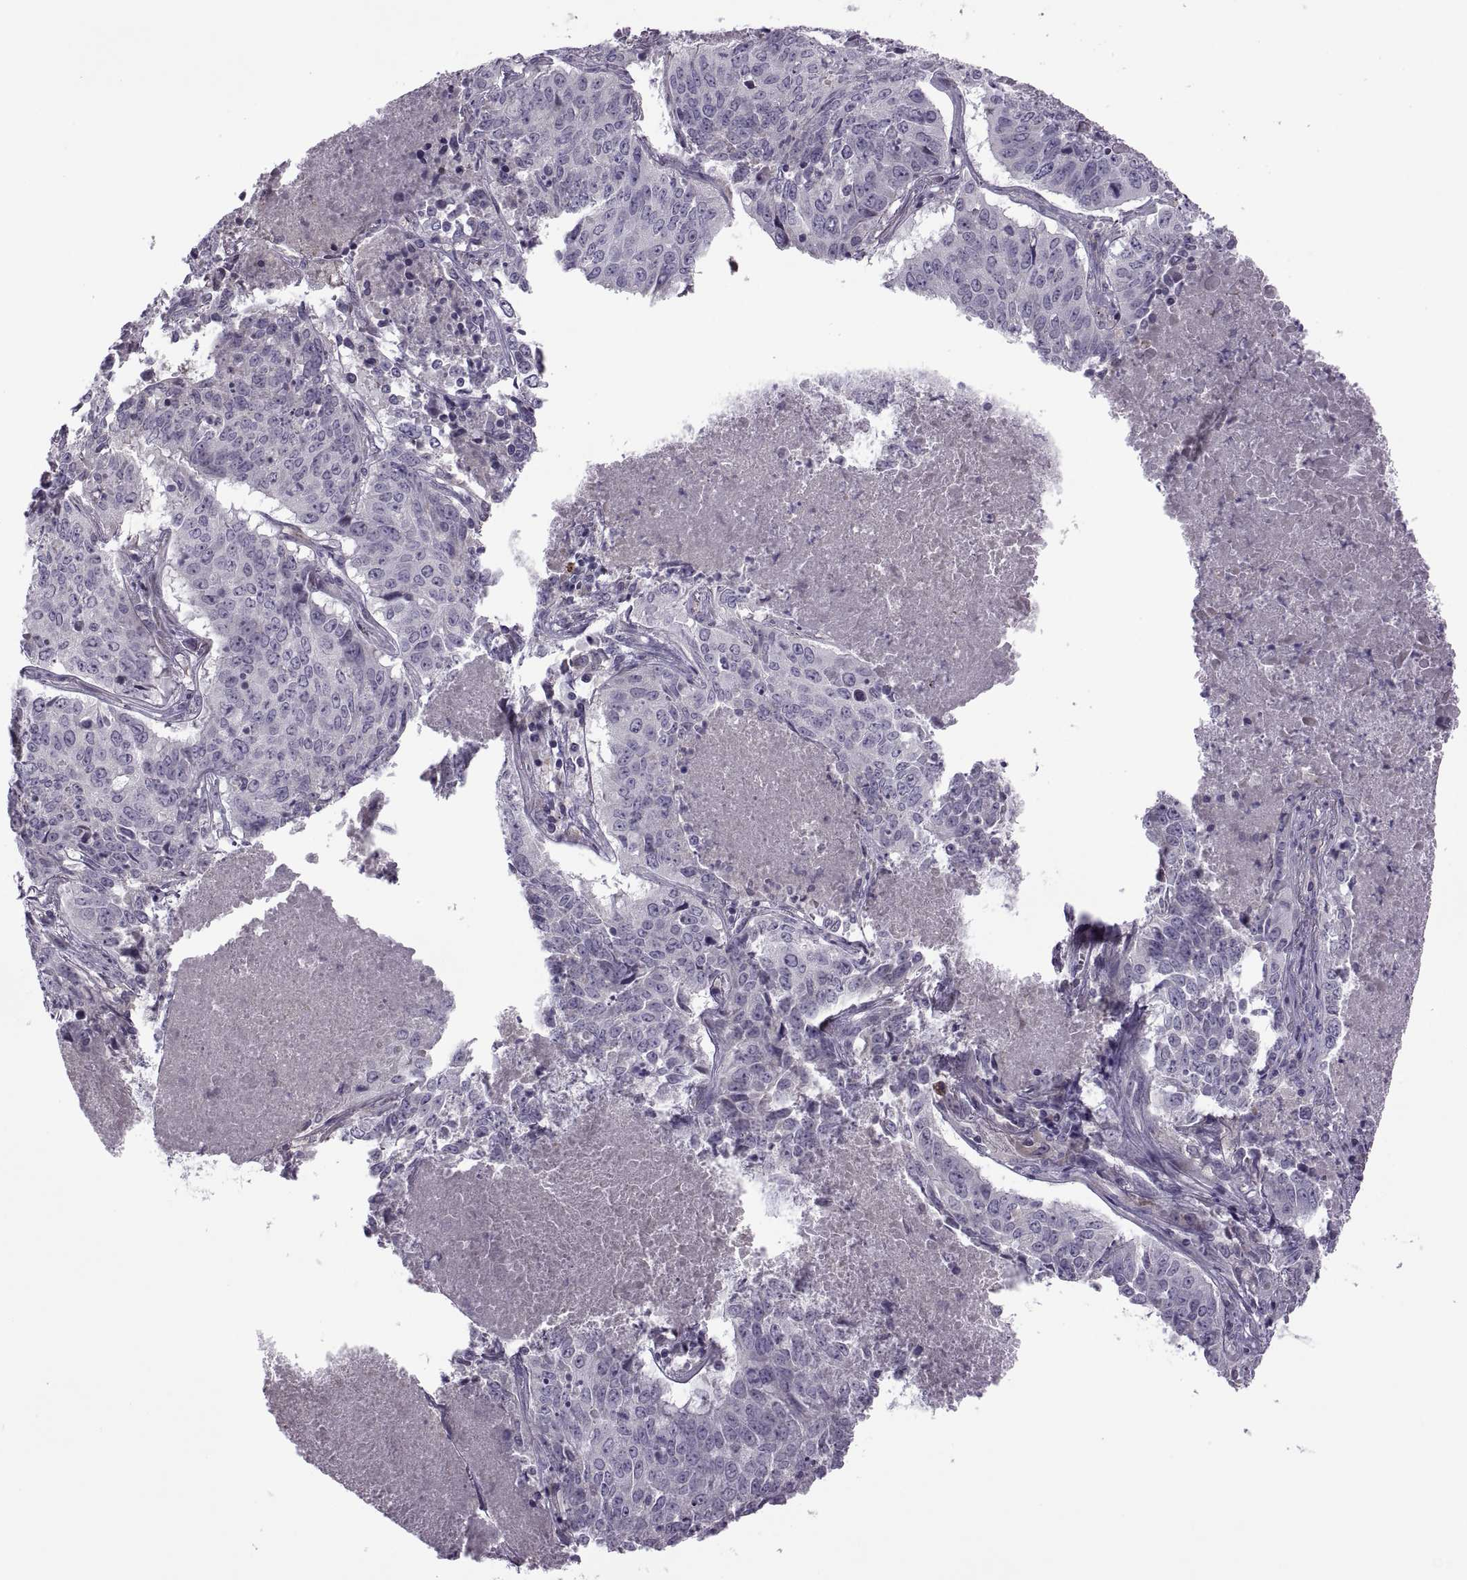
{"staining": {"intensity": "negative", "quantity": "none", "location": "none"}, "tissue": "lung cancer", "cell_type": "Tumor cells", "image_type": "cancer", "snomed": [{"axis": "morphology", "description": "Normal tissue, NOS"}, {"axis": "morphology", "description": "Squamous cell carcinoma, NOS"}, {"axis": "topography", "description": "Bronchus"}, {"axis": "topography", "description": "Lung"}], "caption": "Lung cancer stained for a protein using IHC exhibits no staining tumor cells.", "gene": "ODF3", "patient": {"sex": "male", "age": 64}}